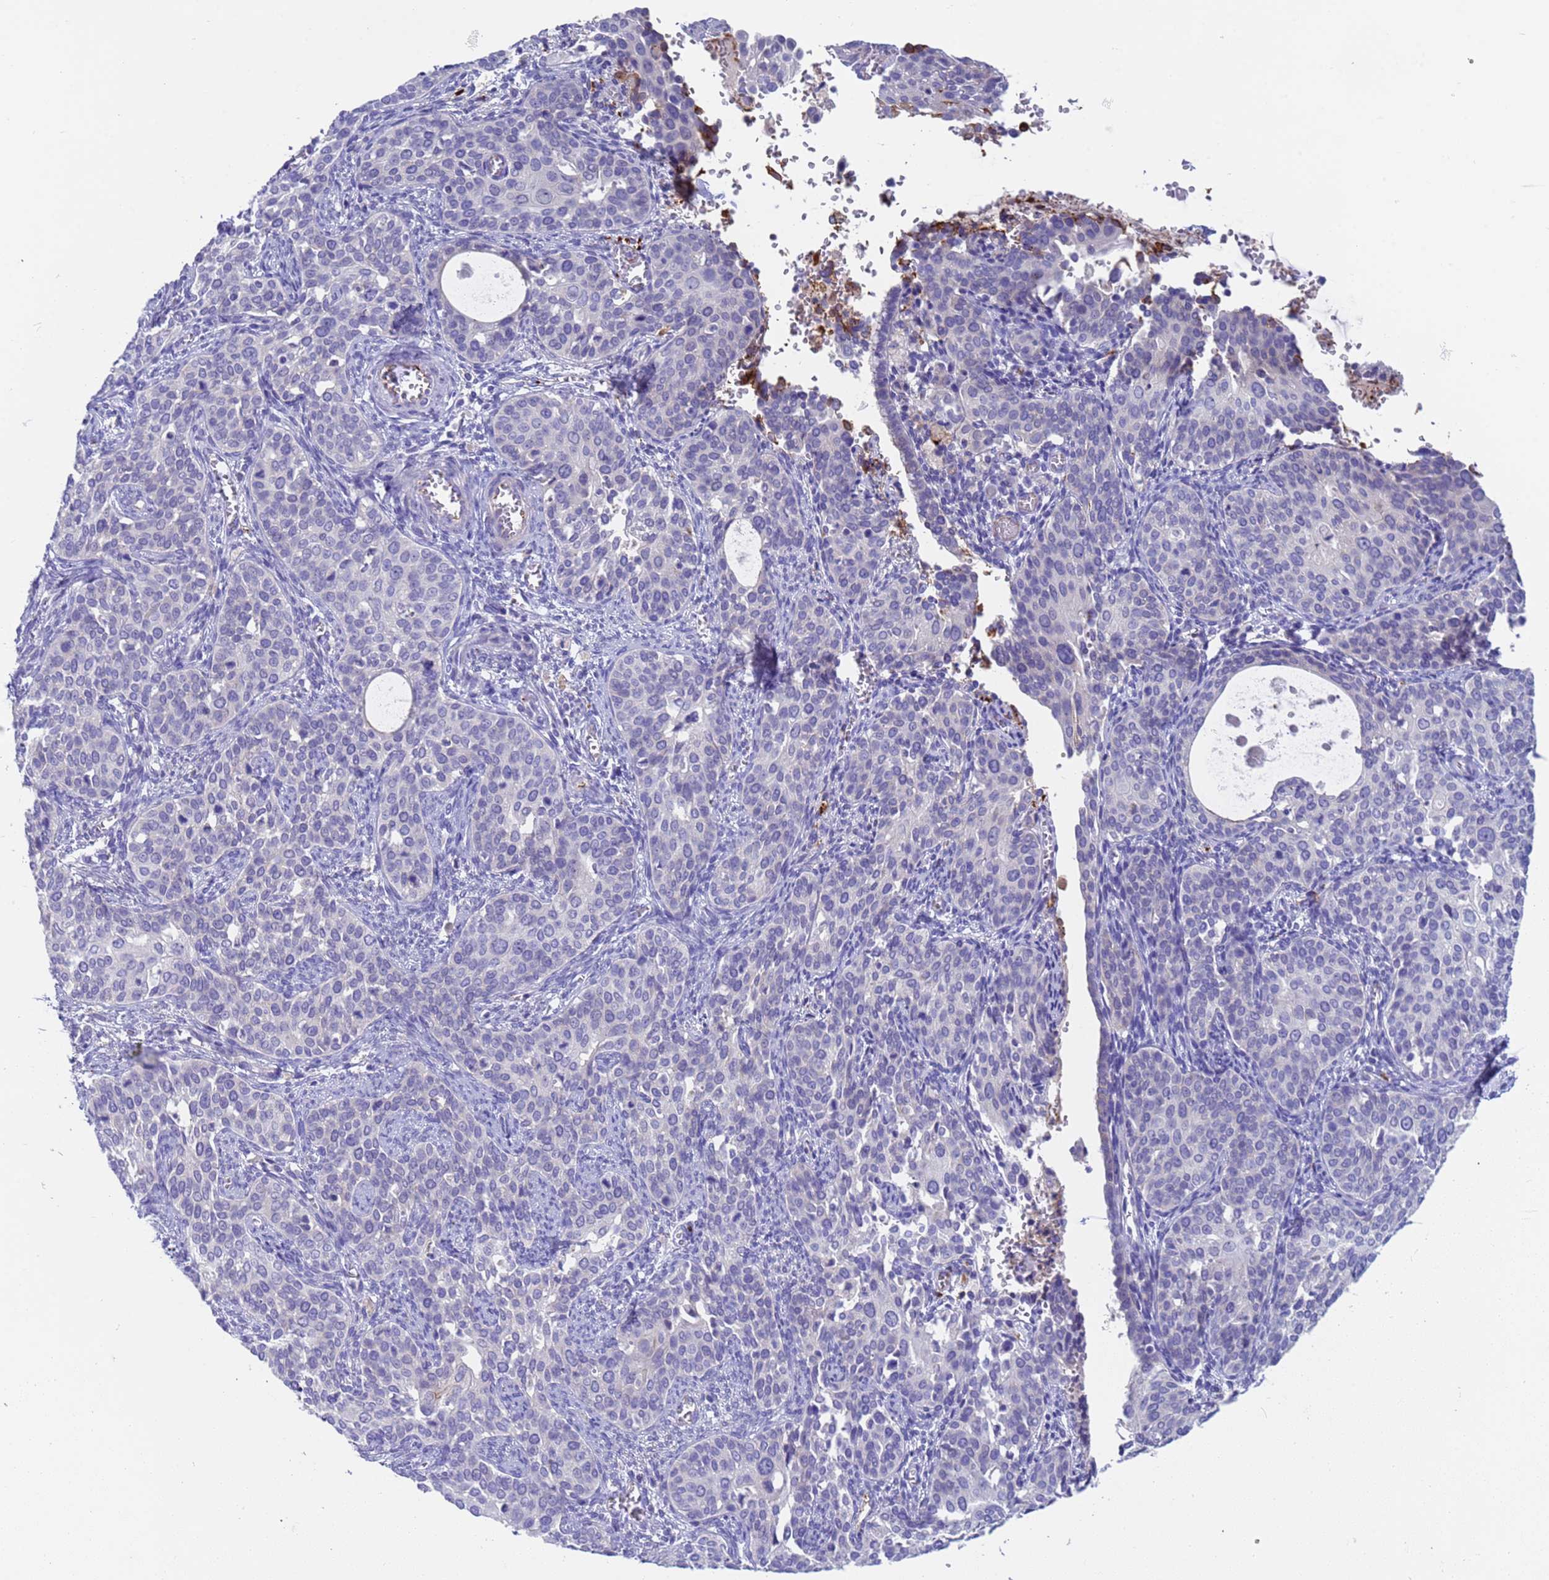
{"staining": {"intensity": "negative", "quantity": "none", "location": "none"}, "tissue": "cervical cancer", "cell_type": "Tumor cells", "image_type": "cancer", "snomed": [{"axis": "morphology", "description": "Squamous cell carcinoma, NOS"}, {"axis": "topography", "description": "Cervix"}], "caption": "Immunohistochemistry (IHC) image of neoplastic tissue: cervical cancer stained with DAB shows no significant protein expression in tumor cells.", "gene": "C4orf46", "patient": {"sex": "female", "age": 44}}